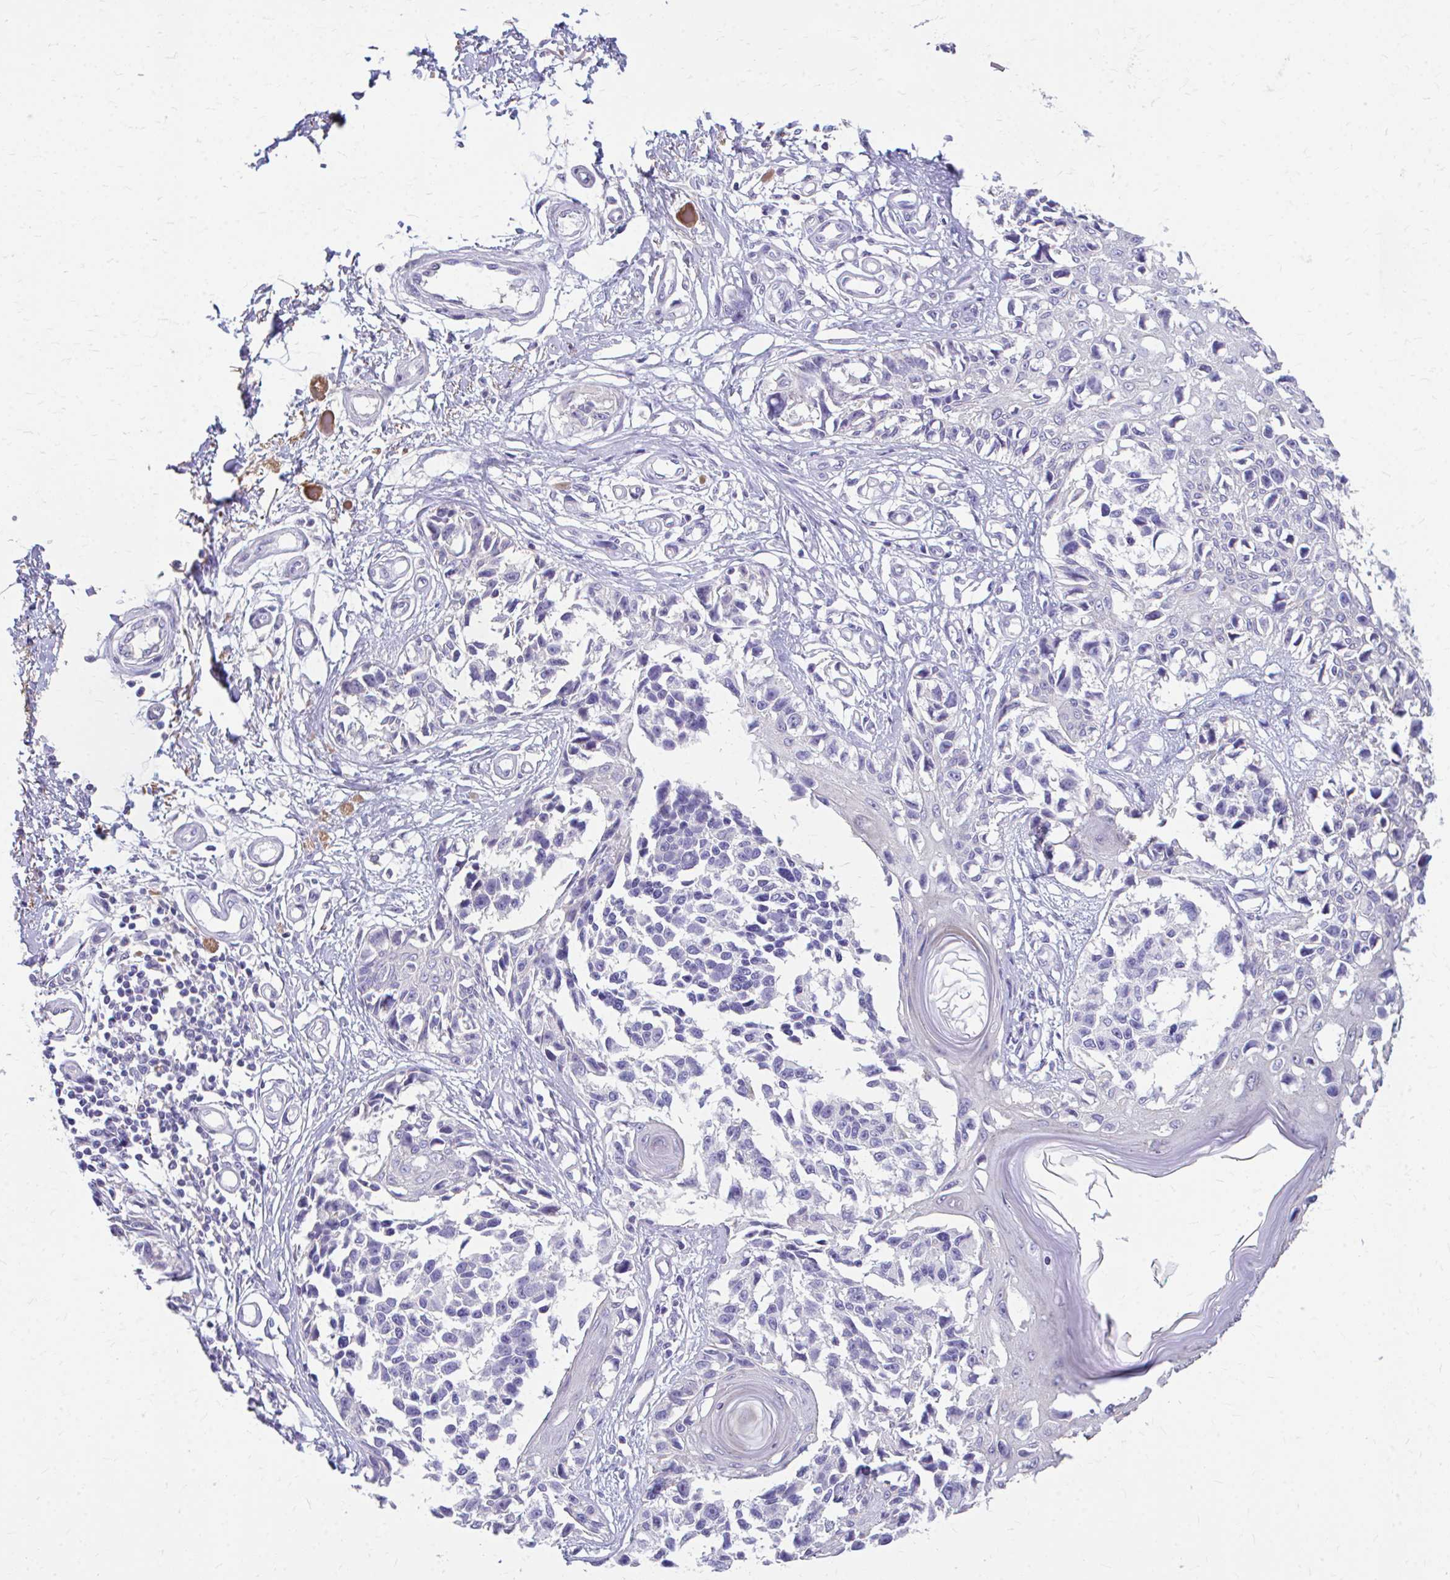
{"staining": {"intensity": "negative", "quantity": "none", "location": "none"}, "tissue": "melanoma", "cell_type": "Tumor cells", "image_type": "cancer", "snomed": [{"axis": "morphology", "description": "Malignant melanoma, NOS"}, {"axis": "topography", "description": "Skin"}], "caption": "Tumor cells are negative for brown protein staining in malignant melanoma.", "gene": "CFH", "patient": {"sex": "male", "age": 73}}